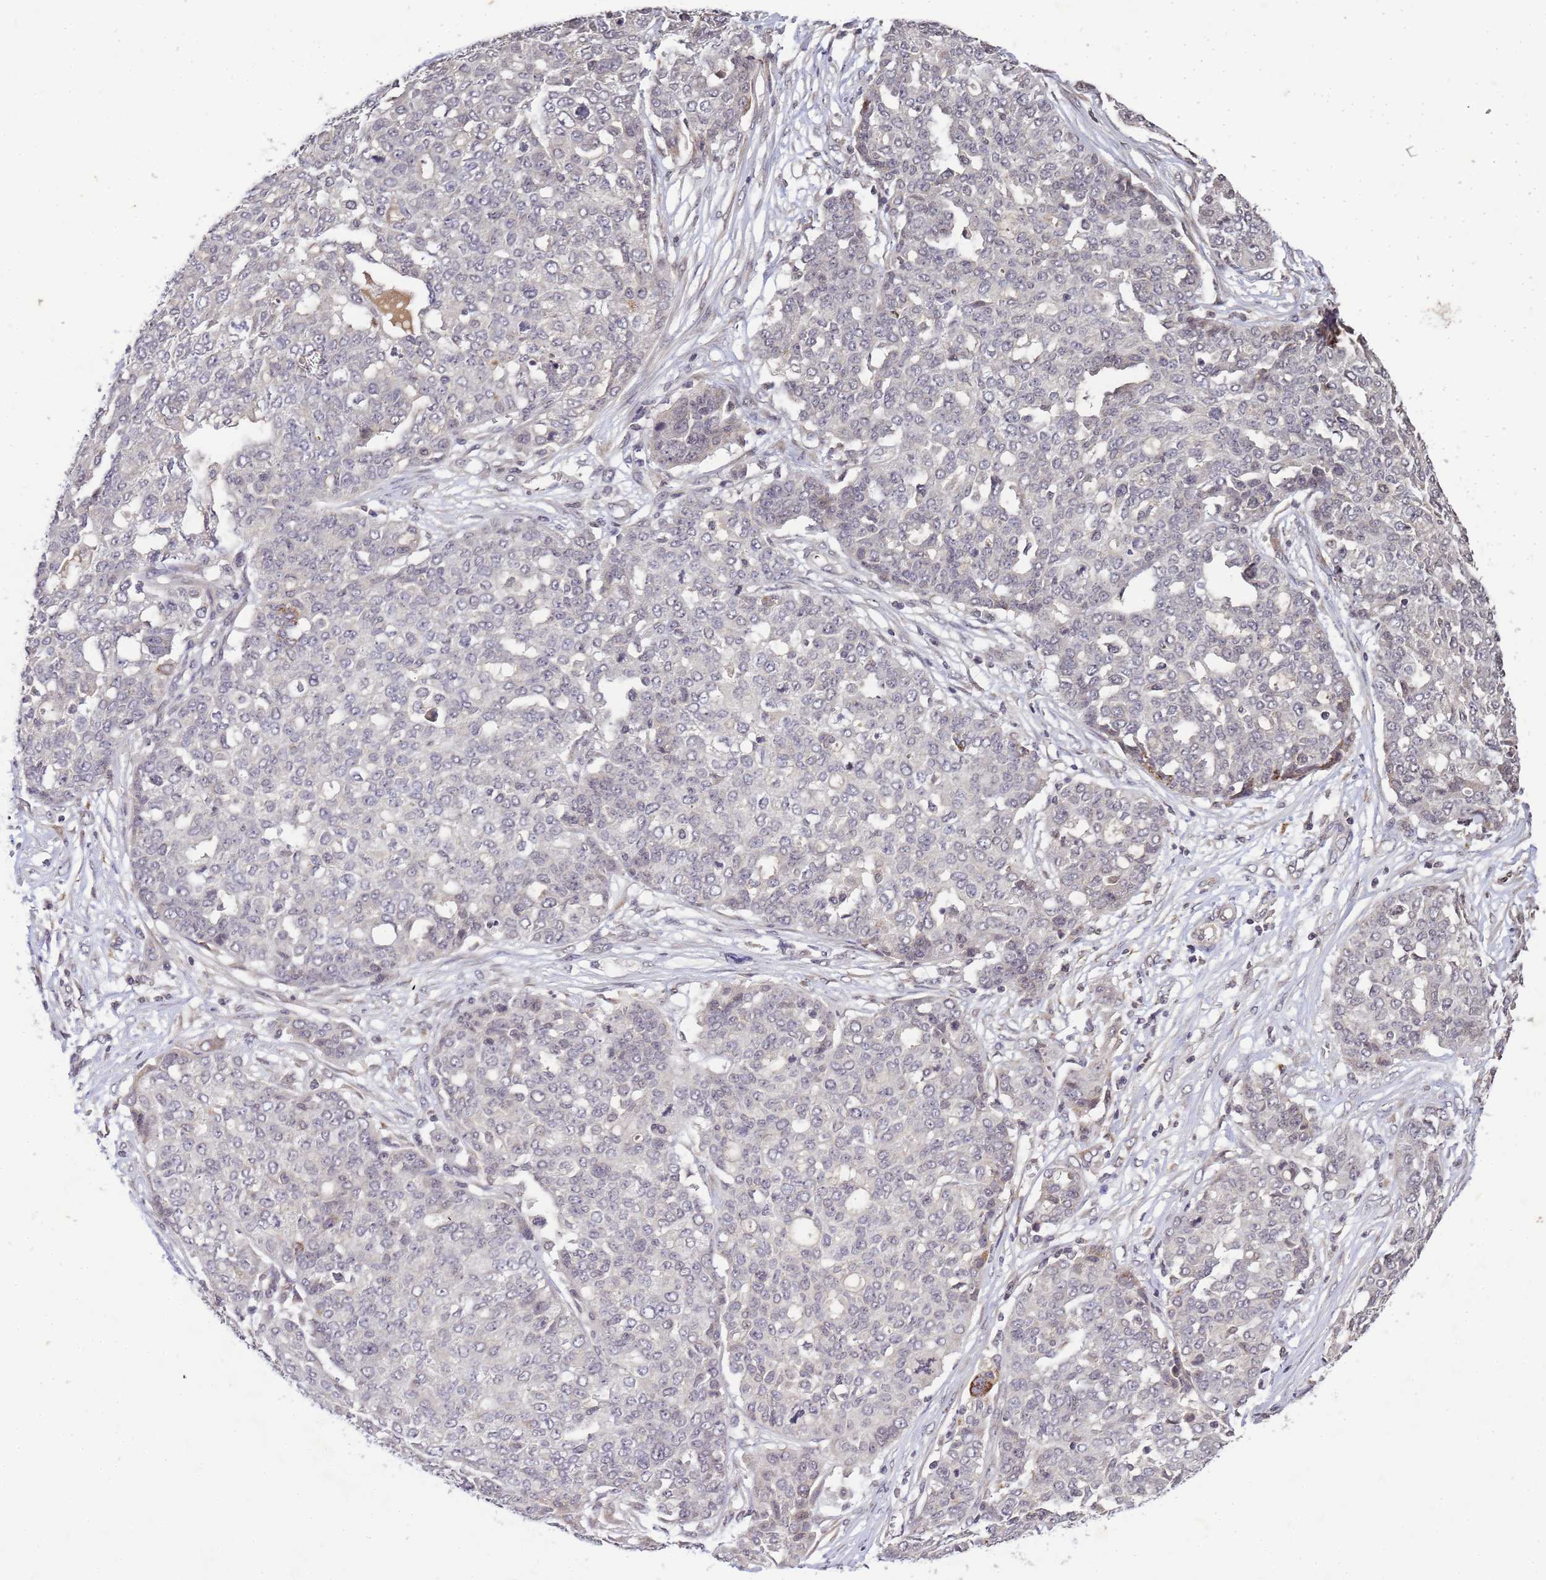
{"staining": {"intensity": "negative", "quantity": "none", "location": "none"}, "tissue": "ovarian cancer", "cell_type": "Tumor cells", "image_type": "cancer", "snomed": [{"axis": "morphology", "description": "Cystadenocarcinoma, serous, NOS"}, {"axis": "topography", "description": "Soft tissue"}, {"axis": "topography", "description": "Ovary"}], "caption": "Tumor cells are negative for brown protein staining in ovarian cancer.", "gene": "MYL7", "patient": {"sex": "female", "age": 57}}